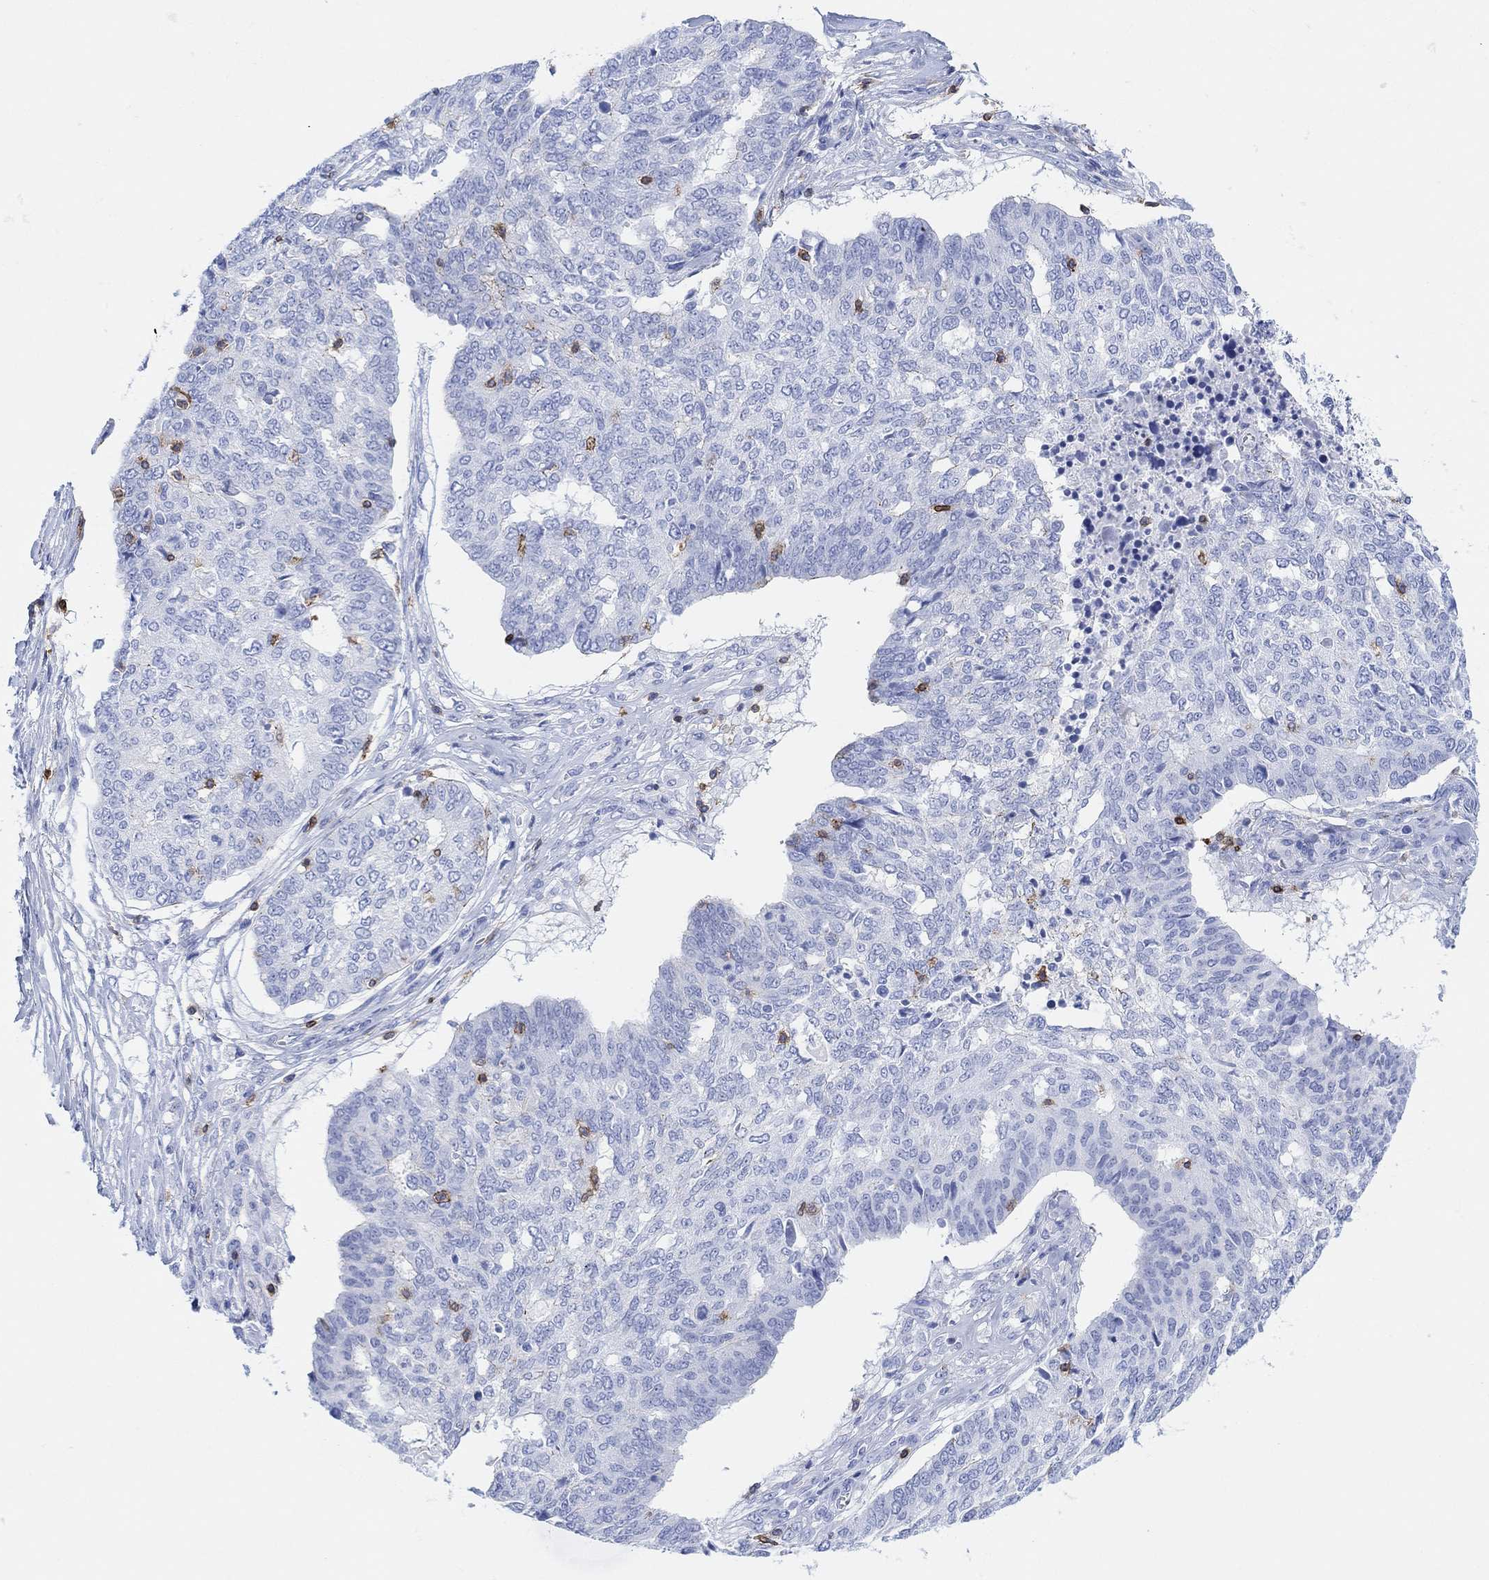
{"staining": {"intensity": "negative", "quantity": "none", "location": "none"}, "tissue": "ovarian cancer", "cell_type": "Tumor cells", "image_type": "cancer", "snomed": [{"axis": "morphology", "description": "Cystadenocarcinoma, serous, NOS"}, {"axis": "topography", "description": "Ovary"}], "caption": "Histopathology image shows no significant protein positivity in tumor cells of ovarian serous cystadenocarcinoma. (Brightfield microscopy of DAB immunohistochemistry at high magnification).", "gene": "GPR65", "patient": {"sex": "female", "age": 67}}